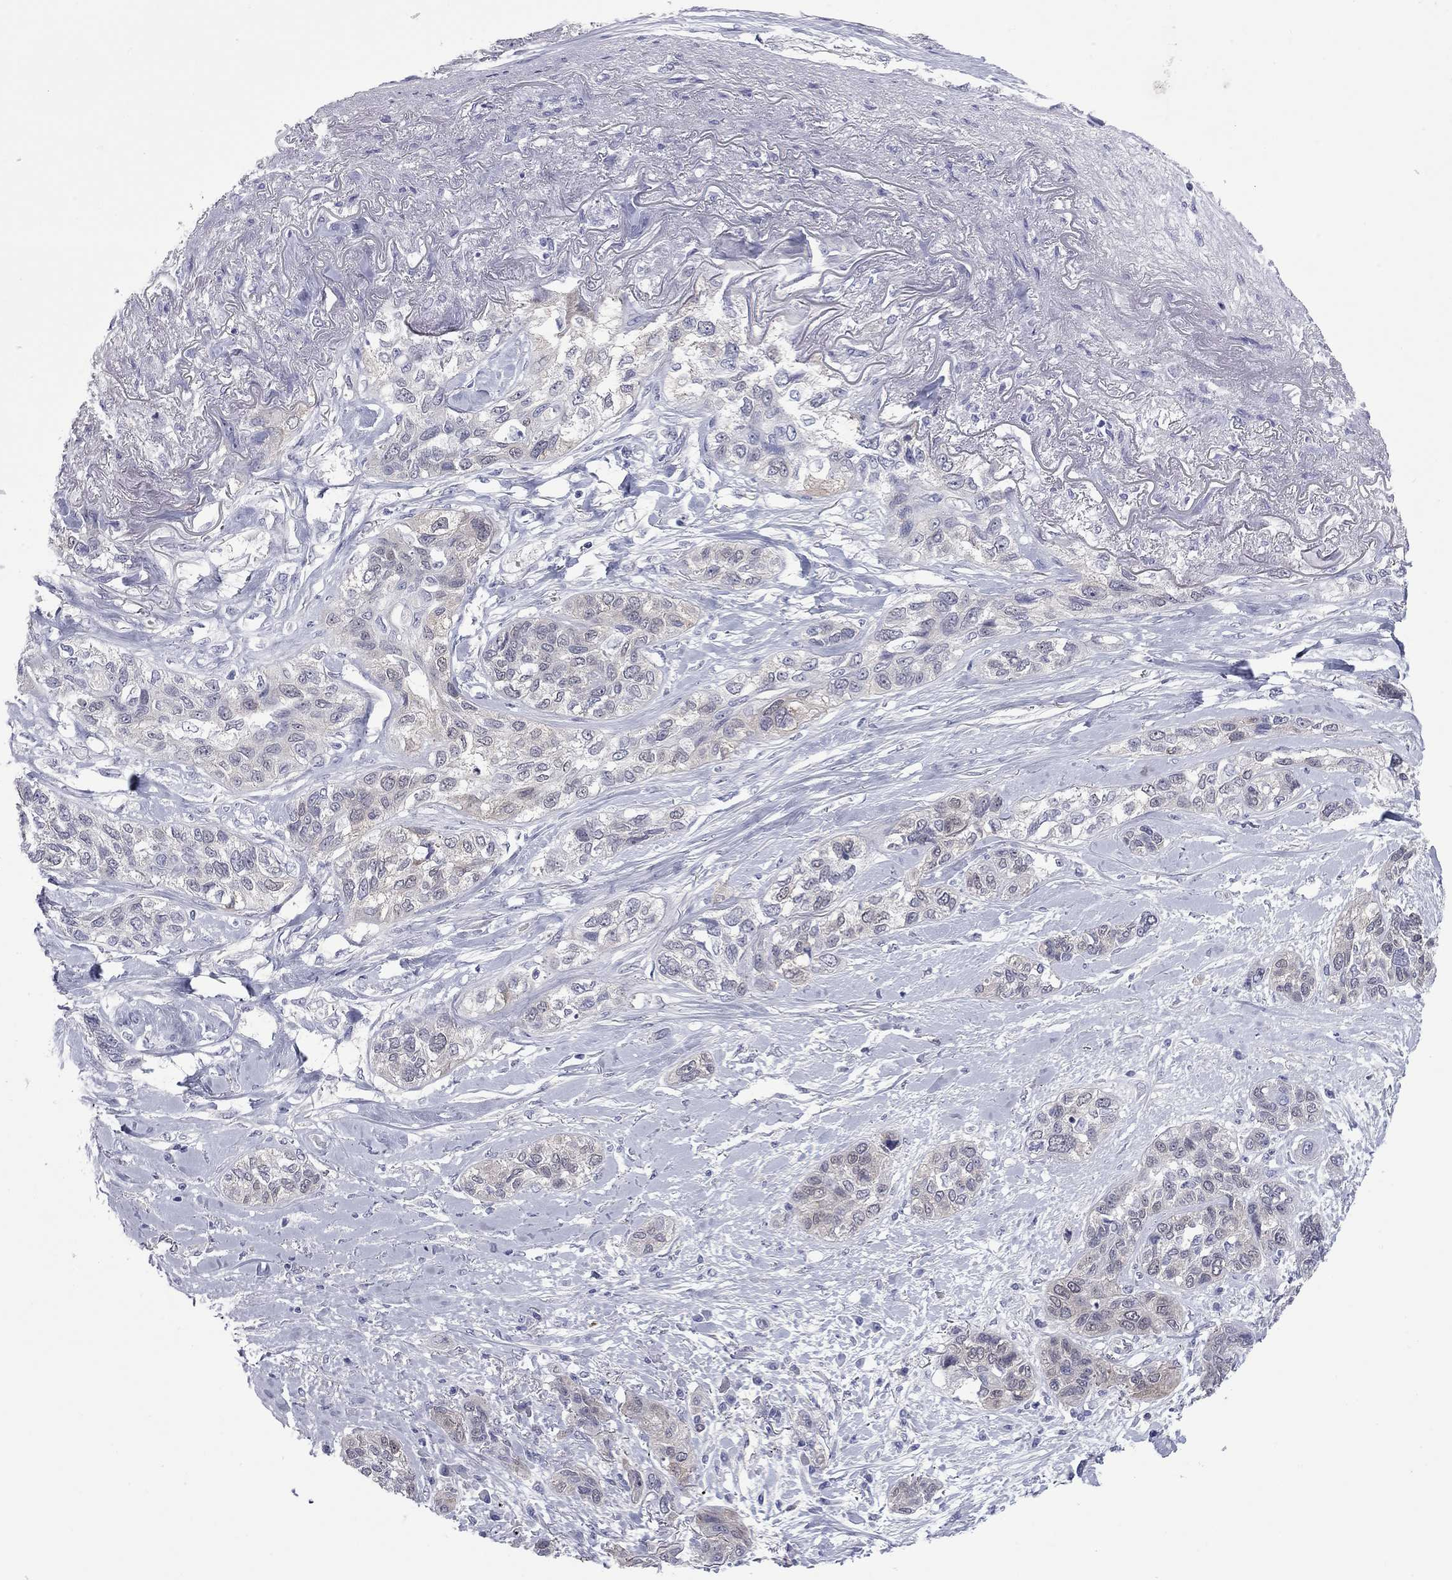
{"staining": {"intensity": "weak", "quantity": "25%-75%", "location": "cytoplasmic/membranous"}, "tissue": "lung cancer", "cell_type": "Tumor cells", "image_type": "cancer", "snomed": [{"axis": "morphology", "description": "Squamous cell carcinoma, NOS"}, {"axis": "topography", "description": "Lung"}], "caption": "Immunohistochemical staining of lung cancer (squamous cell carcinoma) exhibits low levels of weak cytoplasmic/membranous protein staining in approximately 25%-75% of tumor cells.", "gene": "CTNNBIP1", "patient": {"sex": "female", "age": 70}}